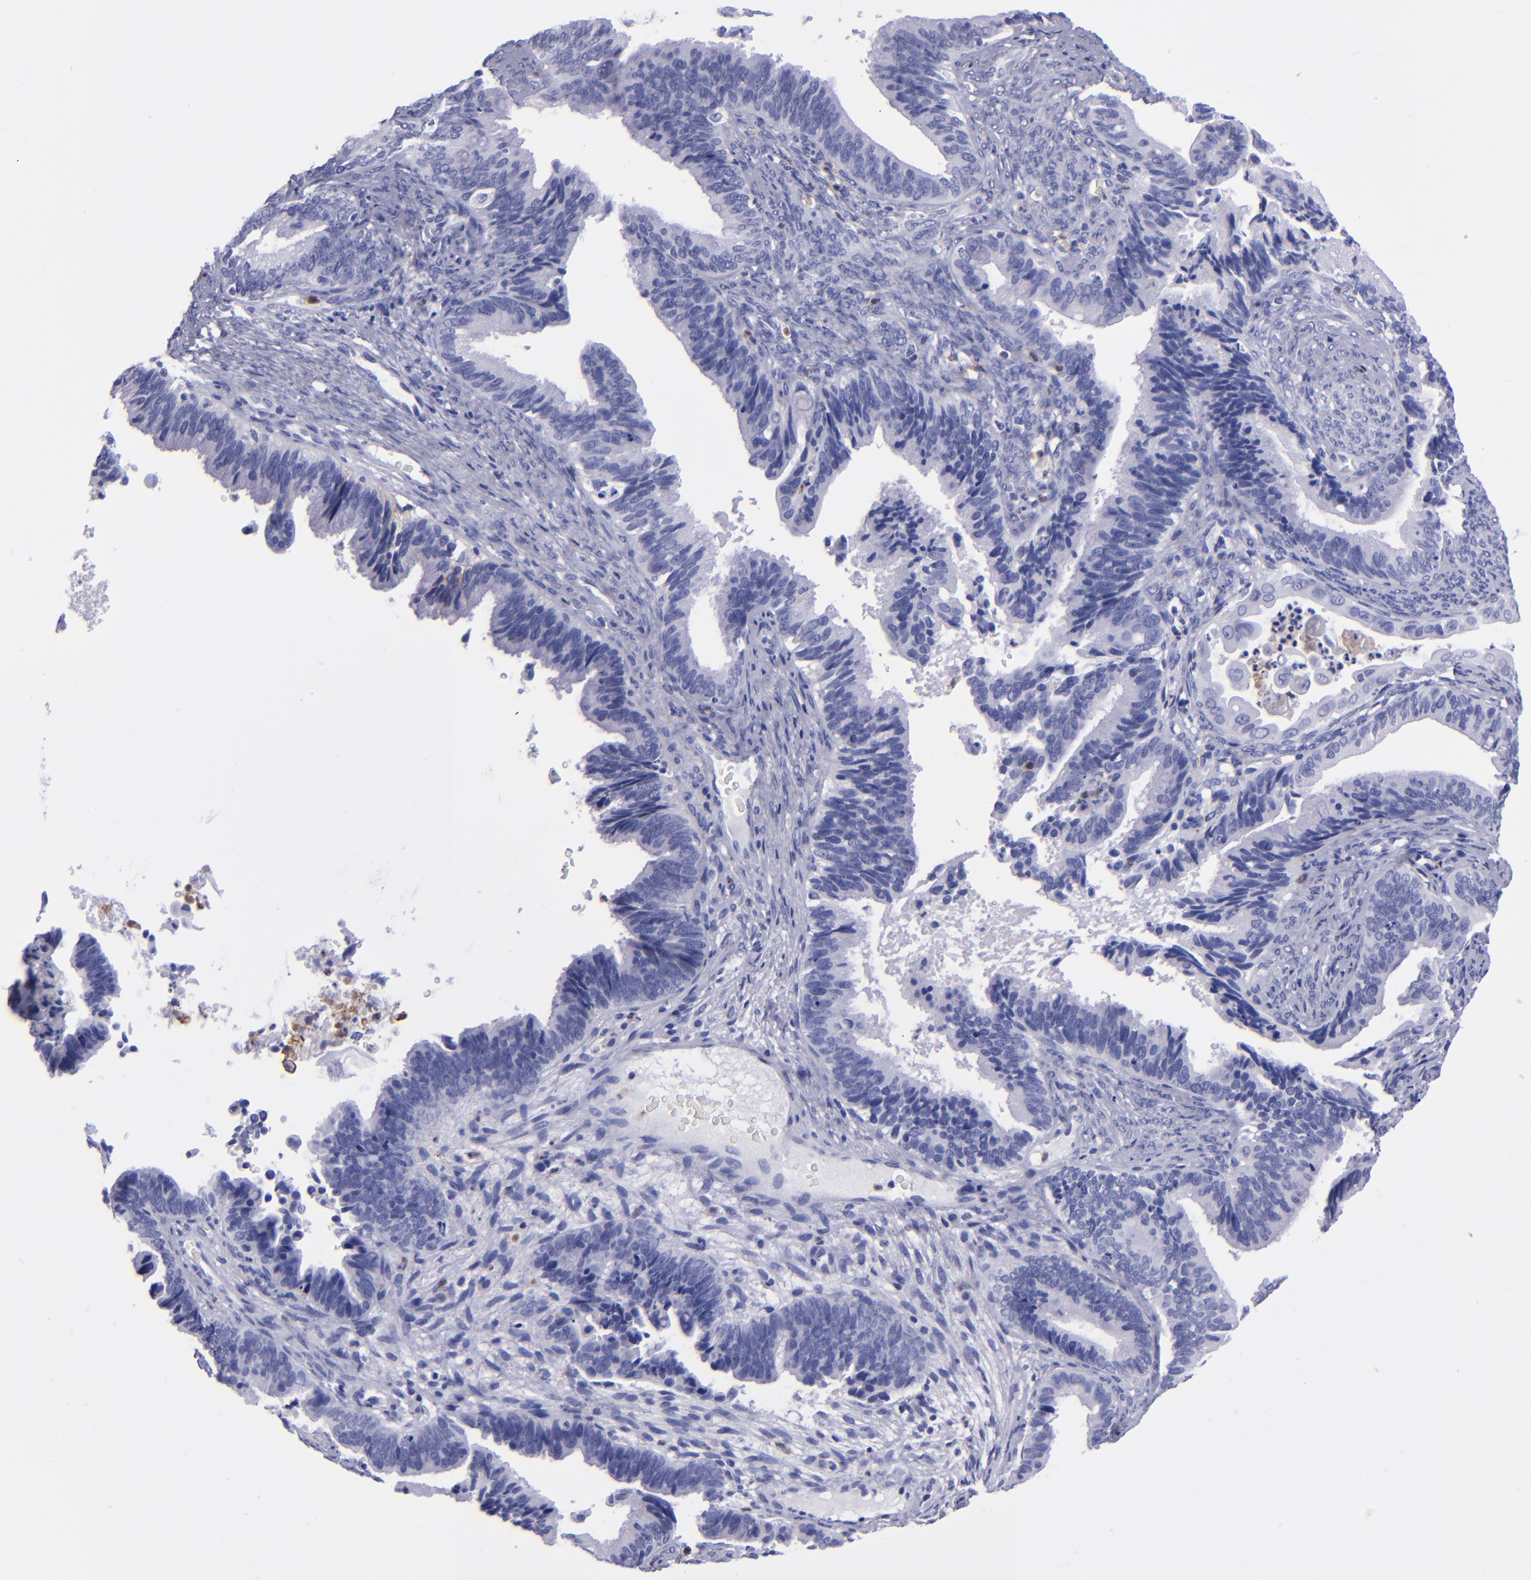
{"staining": {"intensity": "negative", "quantity": "none", "location": "none"}, "tissue": "cervical cancer", "cell_type": "Tumor cells", "image_type": "cancer", "snomed": [{"axis": "morphology", "description": "Adenocarcinoma, NOS"}, {"axis": "topography", "description": "Cervix"}], "caption": "Immunohistochemistry (IHC) histopathology image of cervical adenocarcinoma stained for a protein (brown), which shows no staining in tumor cells. (DAB immunohistochemistry, high magnification).", "gene": "CR1", "patient": {"sex": "female", "age": 47}}